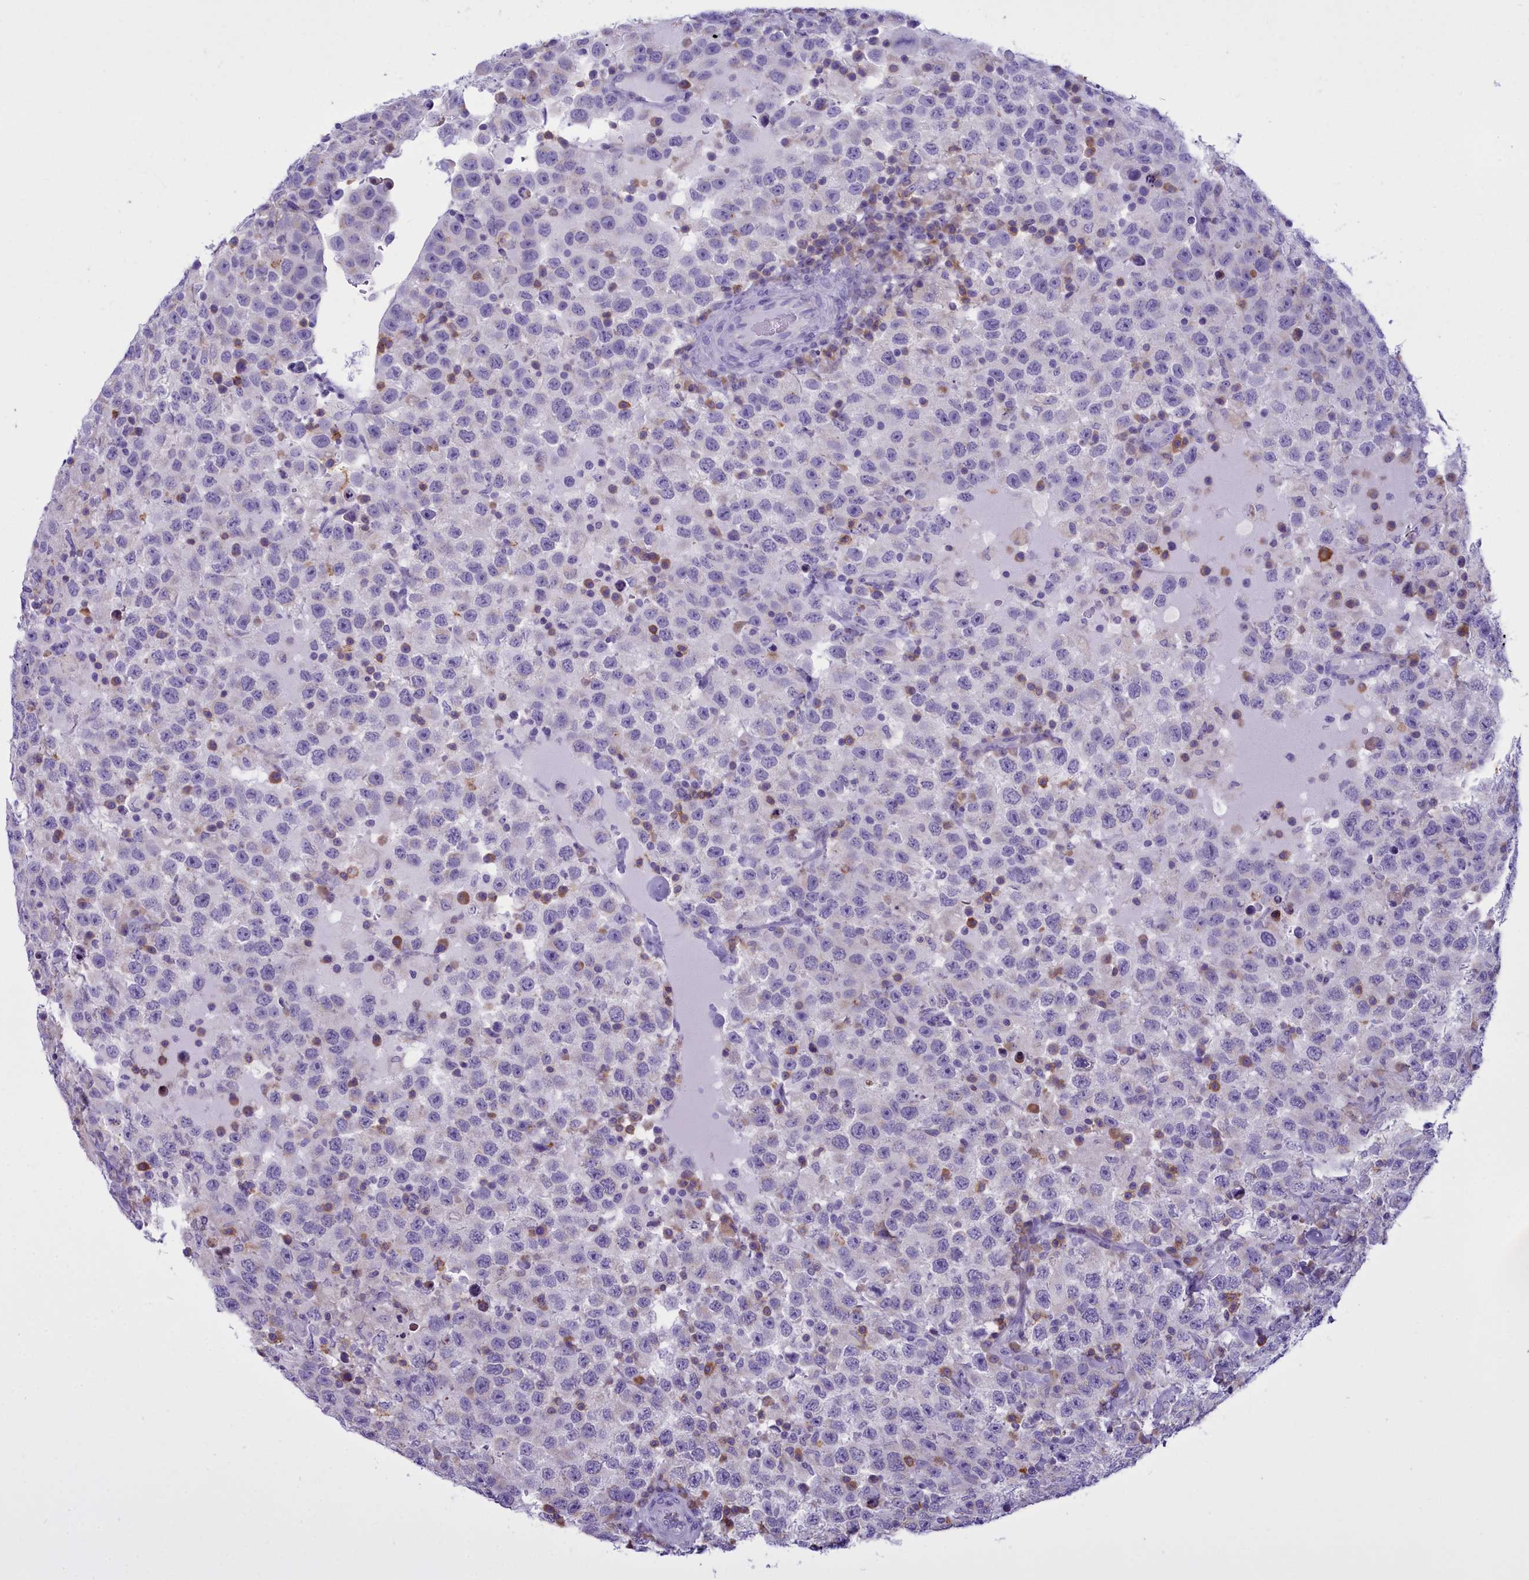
{"staining": {"intensity": "negative", "quantity": "none", "location": "none"}, "tissue": "testis cancer", "cell_type": "Tumor cells", "image_type": "cancer", "snomed": [{"axis": "morphology", "description": "Seminoma, NOS"}, {"axis": "topography", "description": "Testis"}], "caption": "The photomicrograph shows no staining of tumor cells in testis seminoma.", "gene": "CD5", "patient": {"sex": "male", "age": 41}}